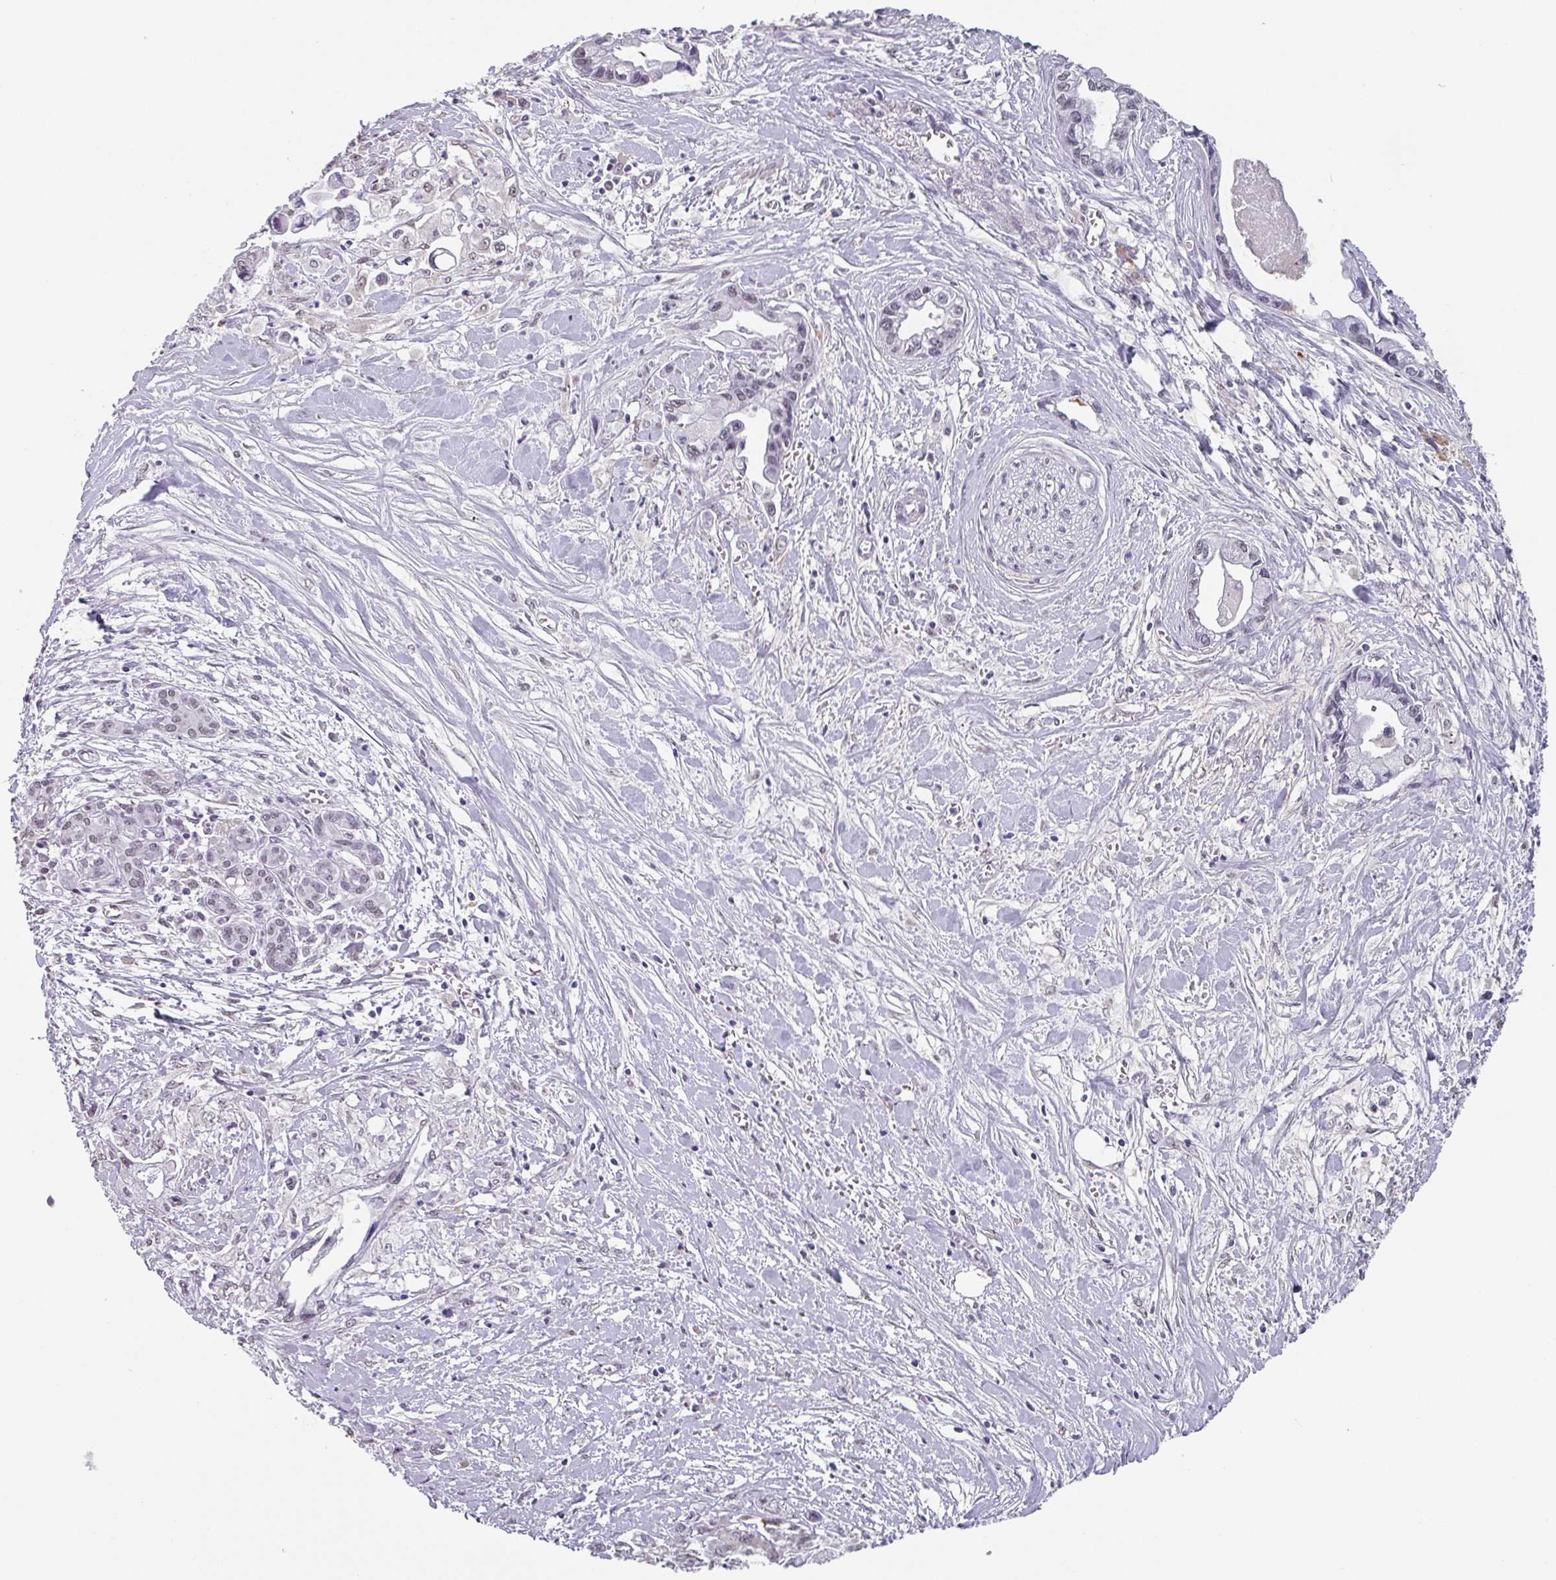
{"staining": {"intensity": "negative", "quantity": "none", "location": "none"}, "tissue": "pancreatic cancer", "cell_type": "Tumor cells", "image_type": "cancer", "snomed": [{"axis": "morphology", "description": "Adenocarcinoma, NOS"}, {"axis": "topography", "description": "Pancreas"}], "caption": "IHC image of pancreatic adenocarcinoma stained for a protein (brown), which displays no expression in tumor cells.", "gene": "C1QB", "patient": {"sex": "male", "age": 61}}